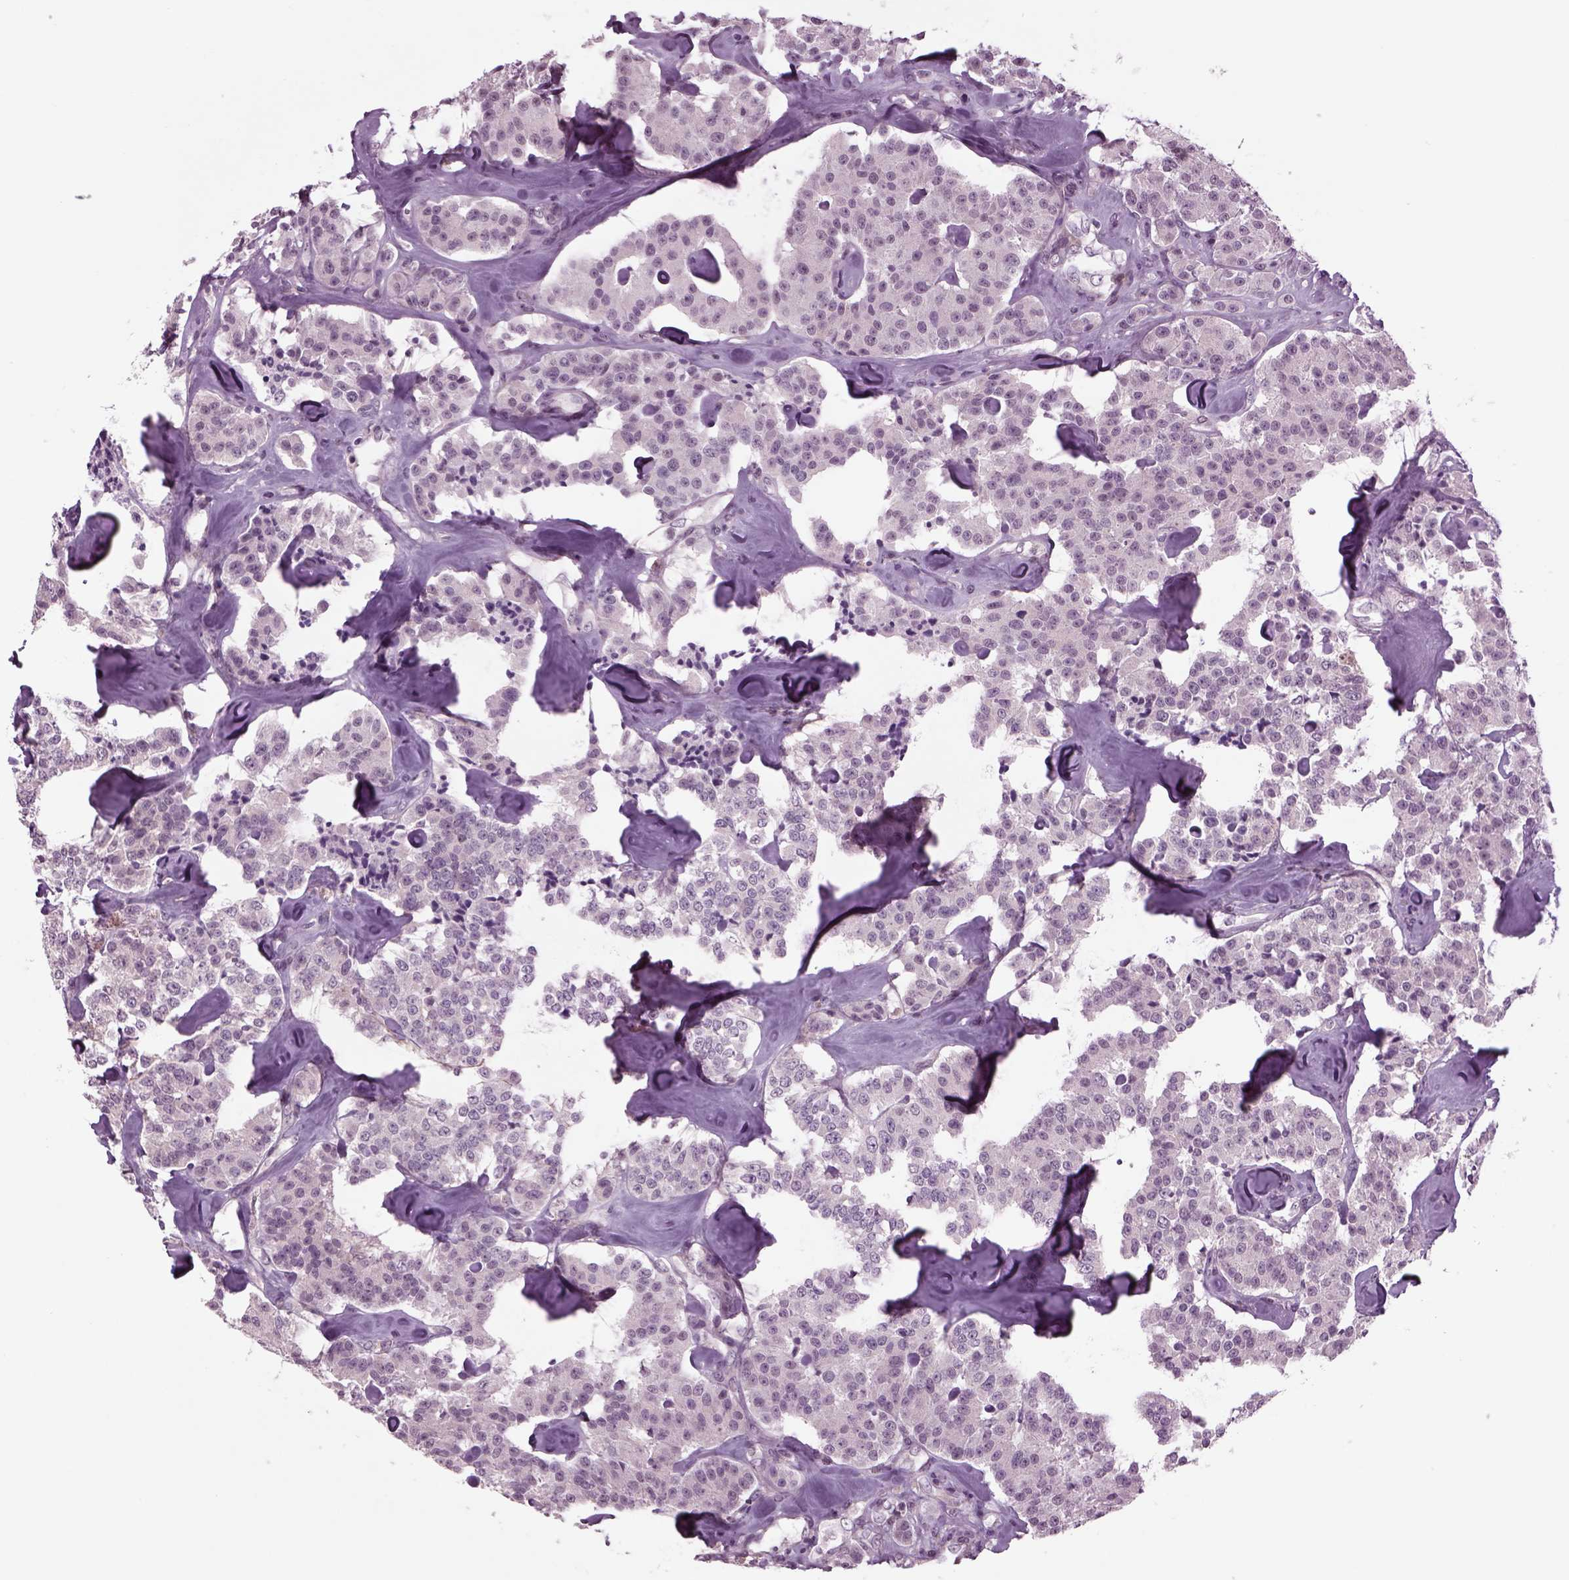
{"staining": {"intensity": "negative", "quantity": "none", "location": "none"}, "tissue": "carcinoid", "cell_type": "Tumor cells", "image_type": "cancer", "snomed": [{"axis": "morphology", "description": "Carcinoid, malignant, NOS"}, {"axis": "topography", "description": "Pancreas"}], "caption": "DAB immunohistochemical staining of carcinoid exhibits no significant staining in tumor cells.", "gene": "ODF3", "patient": {"sex": "male", "age": 41}}